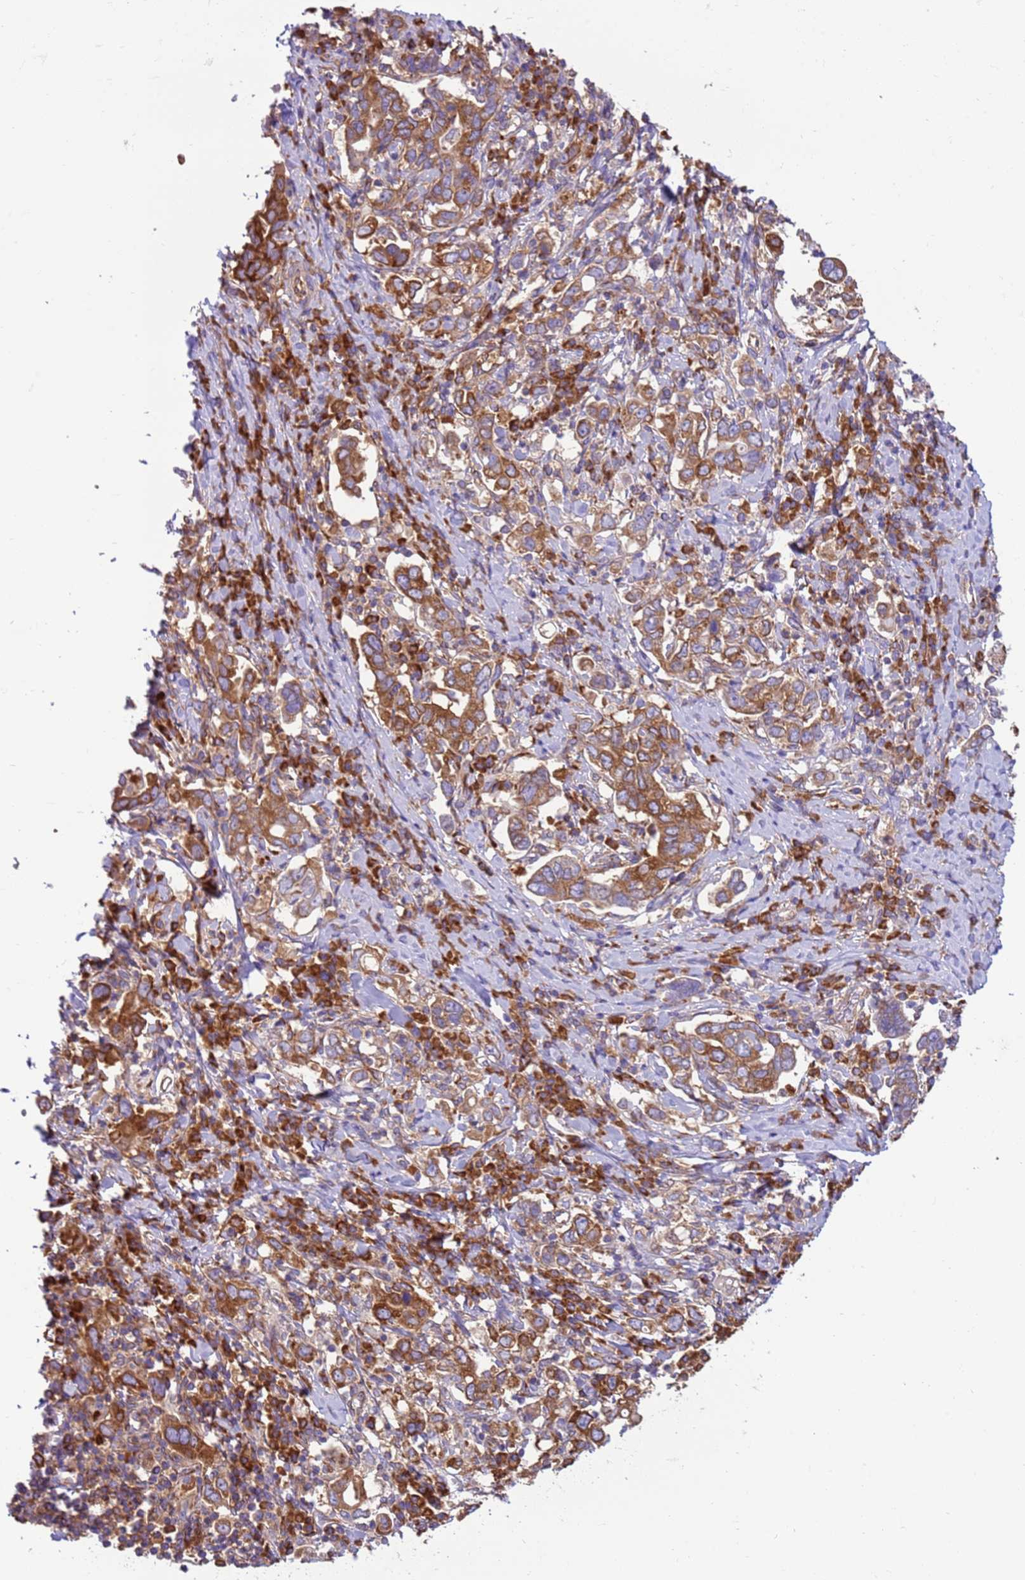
{"staining": {"intensity": "moderate", "quantity": ">75%", "location": "cytoplasmic/membranous"}, "tissue": "stomach cancer", "cell_type": "Tumor cells", "image_type": "cancer", "snomed": [{"axis": "morphology", "description": "Adenocarcinoma, NOS"}, {"axis": "topography", "description": "Stomach, upper"}, {"axis": "topography", "description": "Stomach"}], "caption": "IHC (DAB) staining of stomach cancer shows moderate cytoplasmic/membranous protein expression in approximately >75% of tumor cells. (brown staining indicates protein expression, while blue staining denotes nuclei).", "gene": "VARS1", "patient": {"sex": "male", "age": 62}}